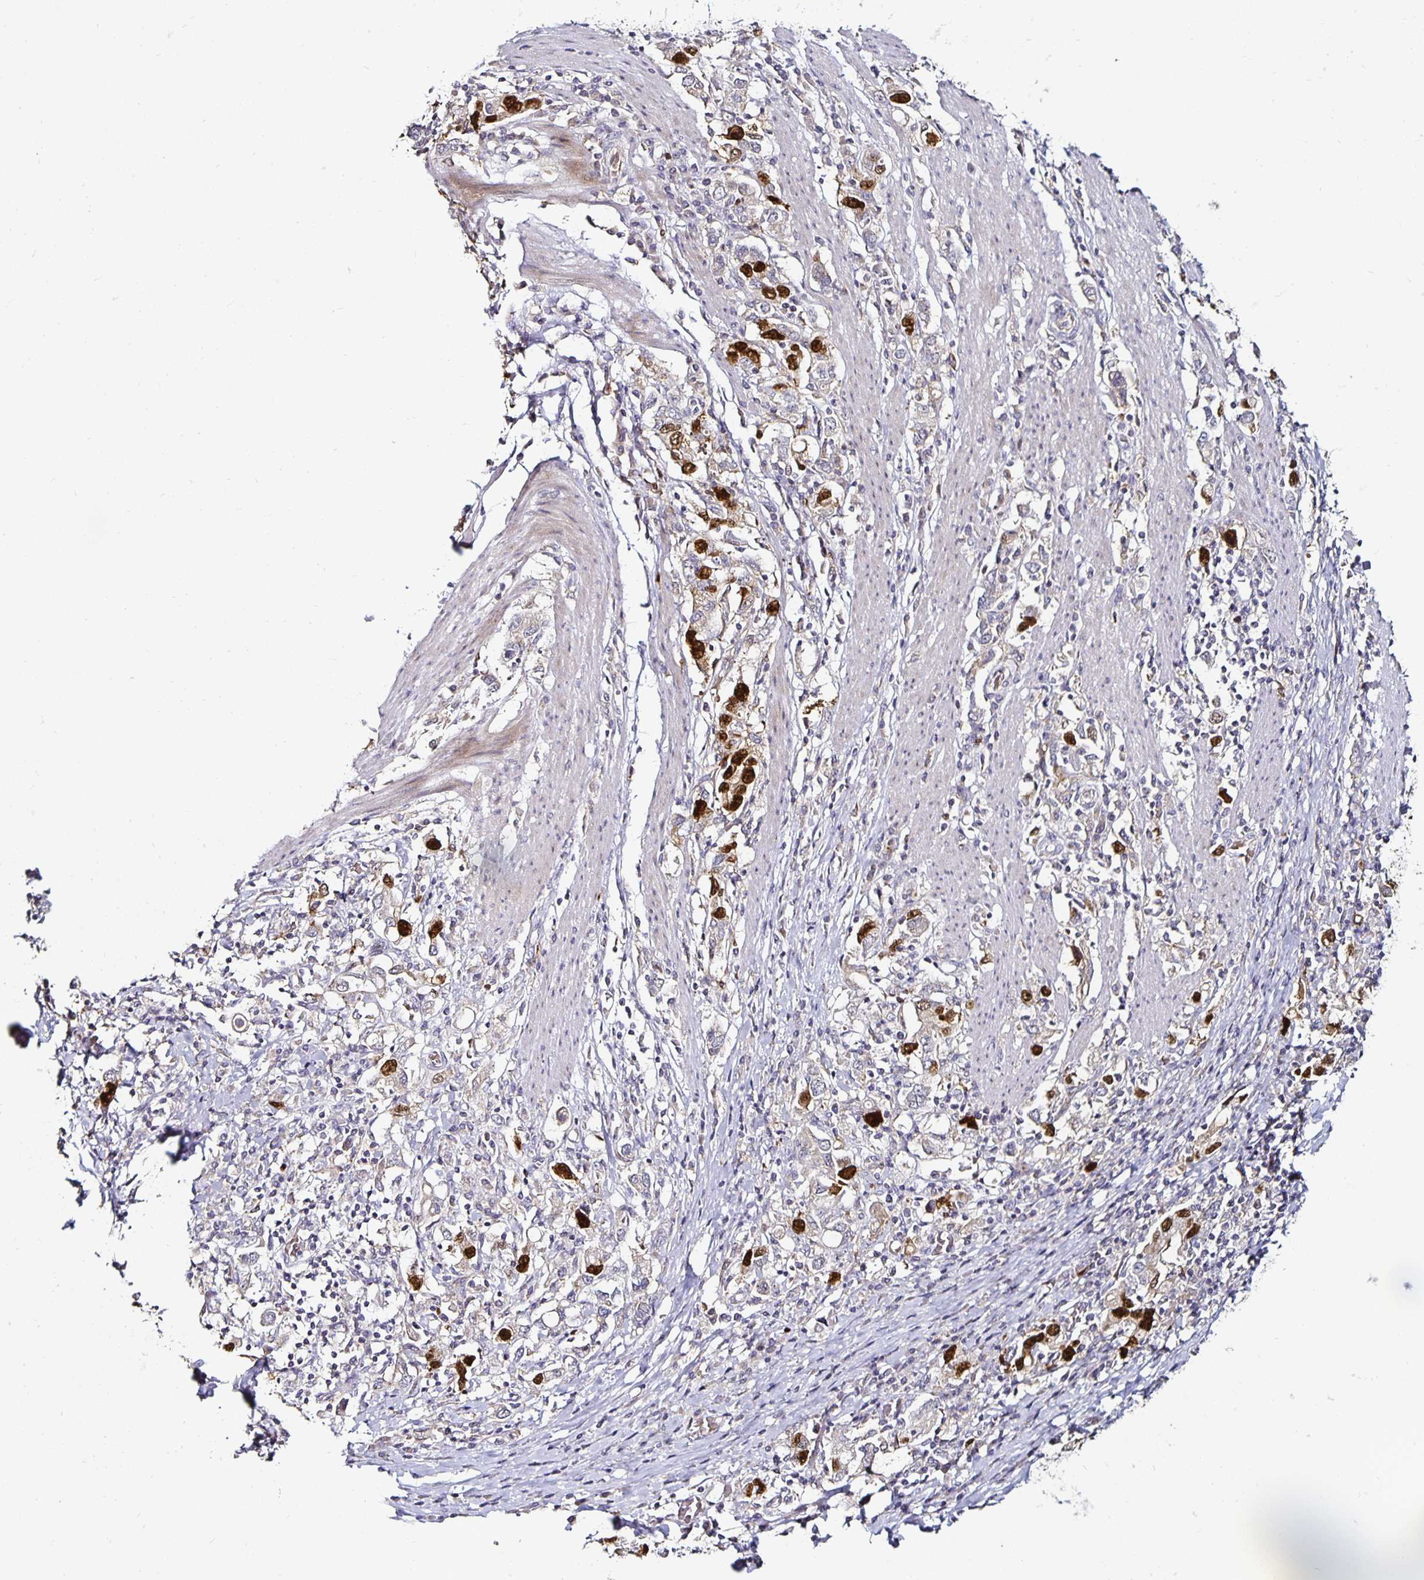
{"staining": {"intensity": "strong", "quantity": "<25%", "location": "nuclear"}, "tissue": "stomach cancer", "cell_type": "Tumor cells", "image_type": "cancer", "snomed": [{"axis": "morphology", "description": "Adenocarcinoma, NOS"}, {"axis": "topography", "description": "Stomach, upper"}, {"axis": "topography", "description": "Stomach"}], "caption": "This photomicrograph shows stomach cancer (adenocarcinoma) stained with IHC to label a protein in brown. The nuclear of tumor cells show strong positivity for the protein. Nuclei are counter-stained blue.", "gene": "ANLN", "patient": {"sex": "male", "age": 62}}